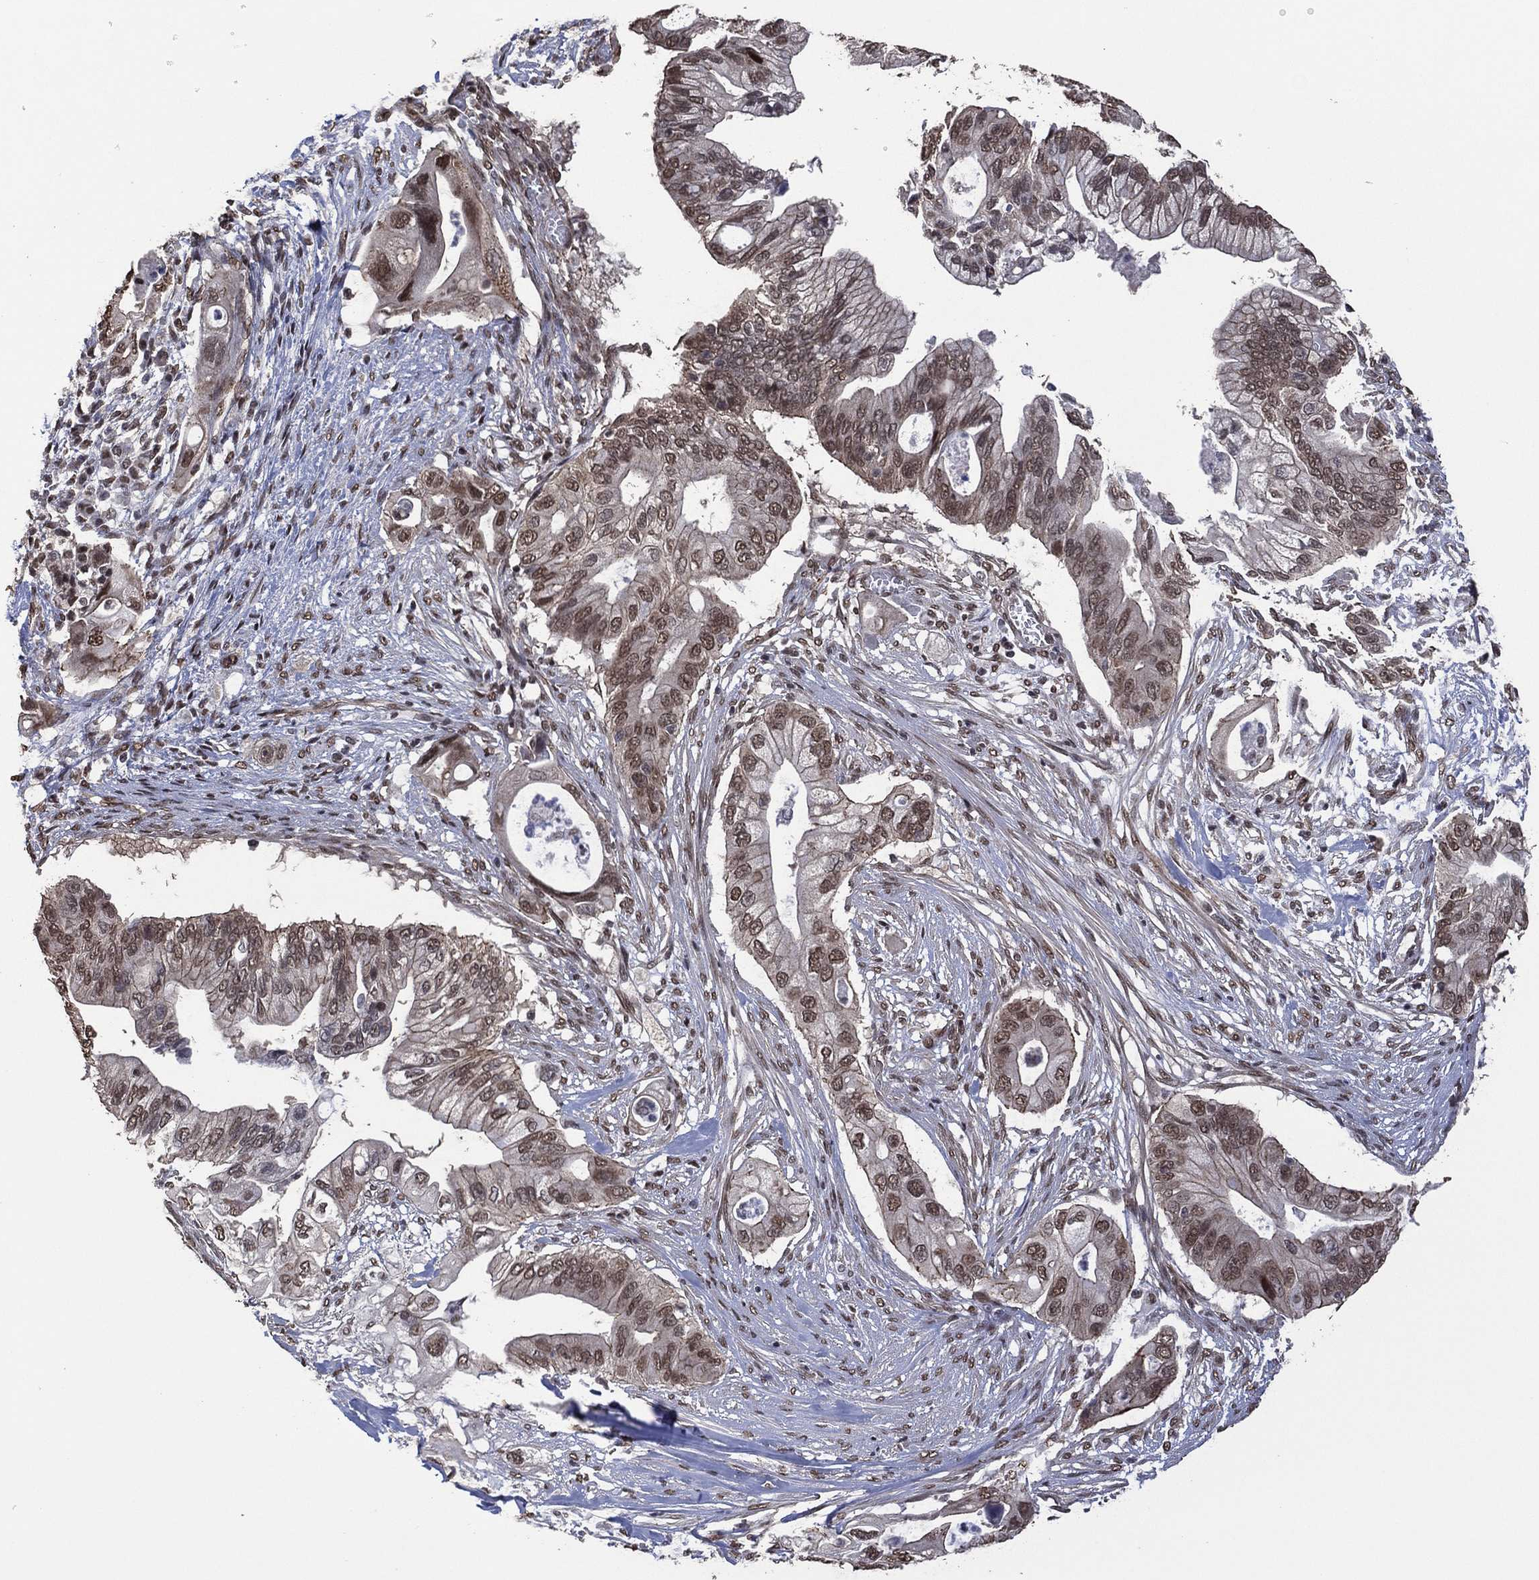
{"staining": {"intensity": "moderate", "quantity": "25%-75%", "location": "nuclear"}, "tissue": "pancreatic cancer", "cell_type": "Tumor cells", "image_type": "cancer", "snomed": [{"axis": "morphology", "description": "Adenocarcinoma, NOS"}, {"axis": "topography", "description": "Pancreas"}], "caption": "High-power microscopy captured an IHC micrograph of adenocarcinoma (pancreatic), revealing moderate nuclear positivity in approximately 25%-75% of tumor cells.", "gene": "EHMT1", "patient": {"sex": "female", "age": 72}}